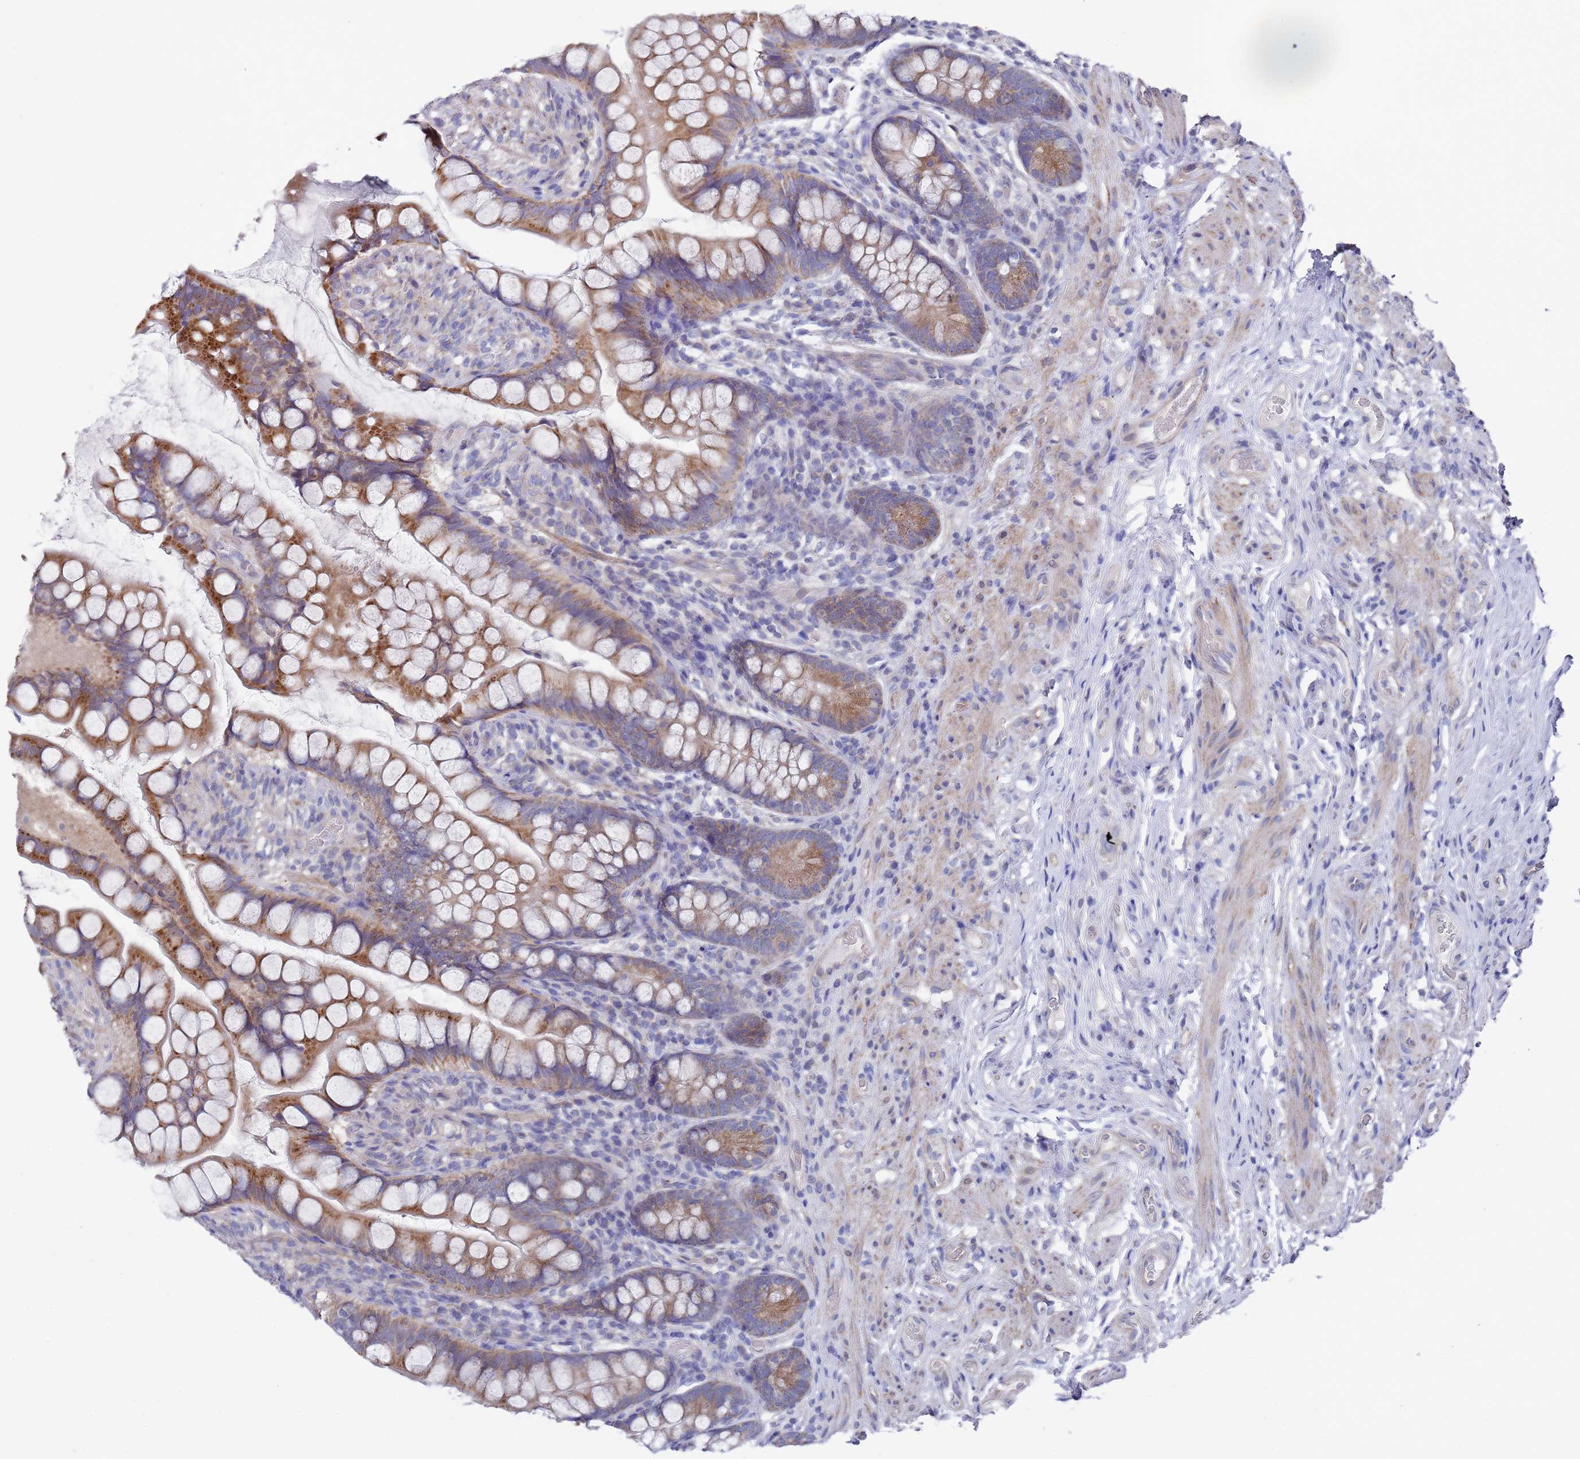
{"staining": {"intensity": "strong", "quantity": ">75%", "location": "cytoplasmic/membranous"}, "tissue": "small intestine", "cell_type": "Glandular cells", "image_type": "normal", "snomed": [{"axis": "morphology", "description": "Normal tissue, NOS"}, {"axis": "topography", "description": "Small intestine"}], "caption": "Immunohistochemical staining of normal small intestine demonstrates strong cytoplasmic/membranous protein expression in approximately >75% of glandular cells.", "gene": "SCAPER", "patient": {"sex": "male", "age": 70}}